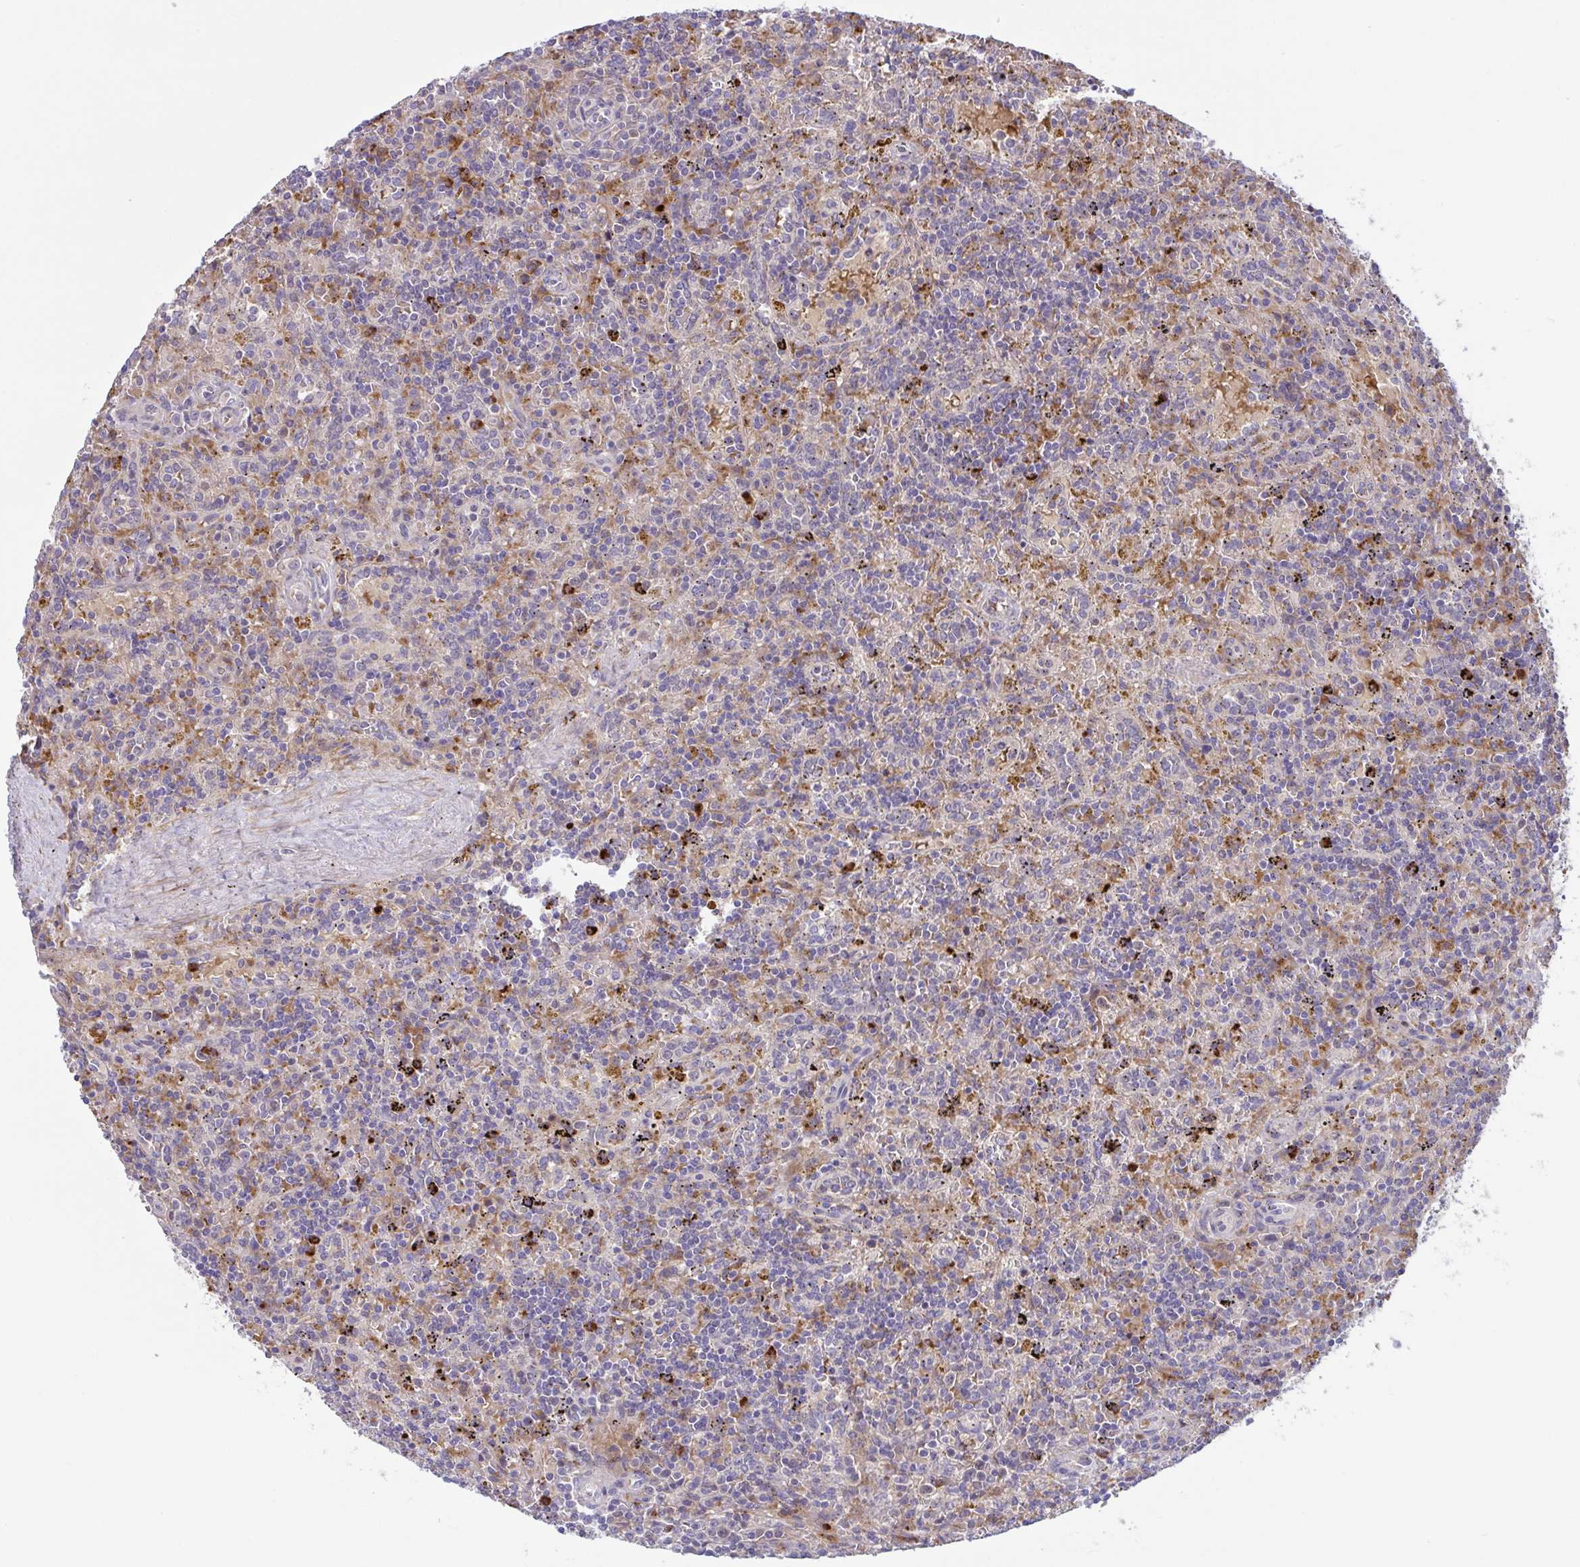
{"staining": {"intensity": "negative", "quantity": "none", "location": "none"}, "tissue": "lymphoma", "cell_type": "Tumor cells", "image_type": "cancer", "snomed": [{"axis": "morphology", "description": "Malignant lymphoma, non-Hodgkin's type, Low grade"}, {"axis": "topography", "description": "Spleen"}], "caption": "An immunohistochemistry (IHC) micrograph of lymphoma is shown. There is no staining in tumor cells of lymphoma. (Brightfield microscopy of DAB (3,3'-diaminobenzidine) immunohistochemistry (IHC) at high magnification).", "gene": "IL1R1", "patient": {"sex": "male", "age": 67}}